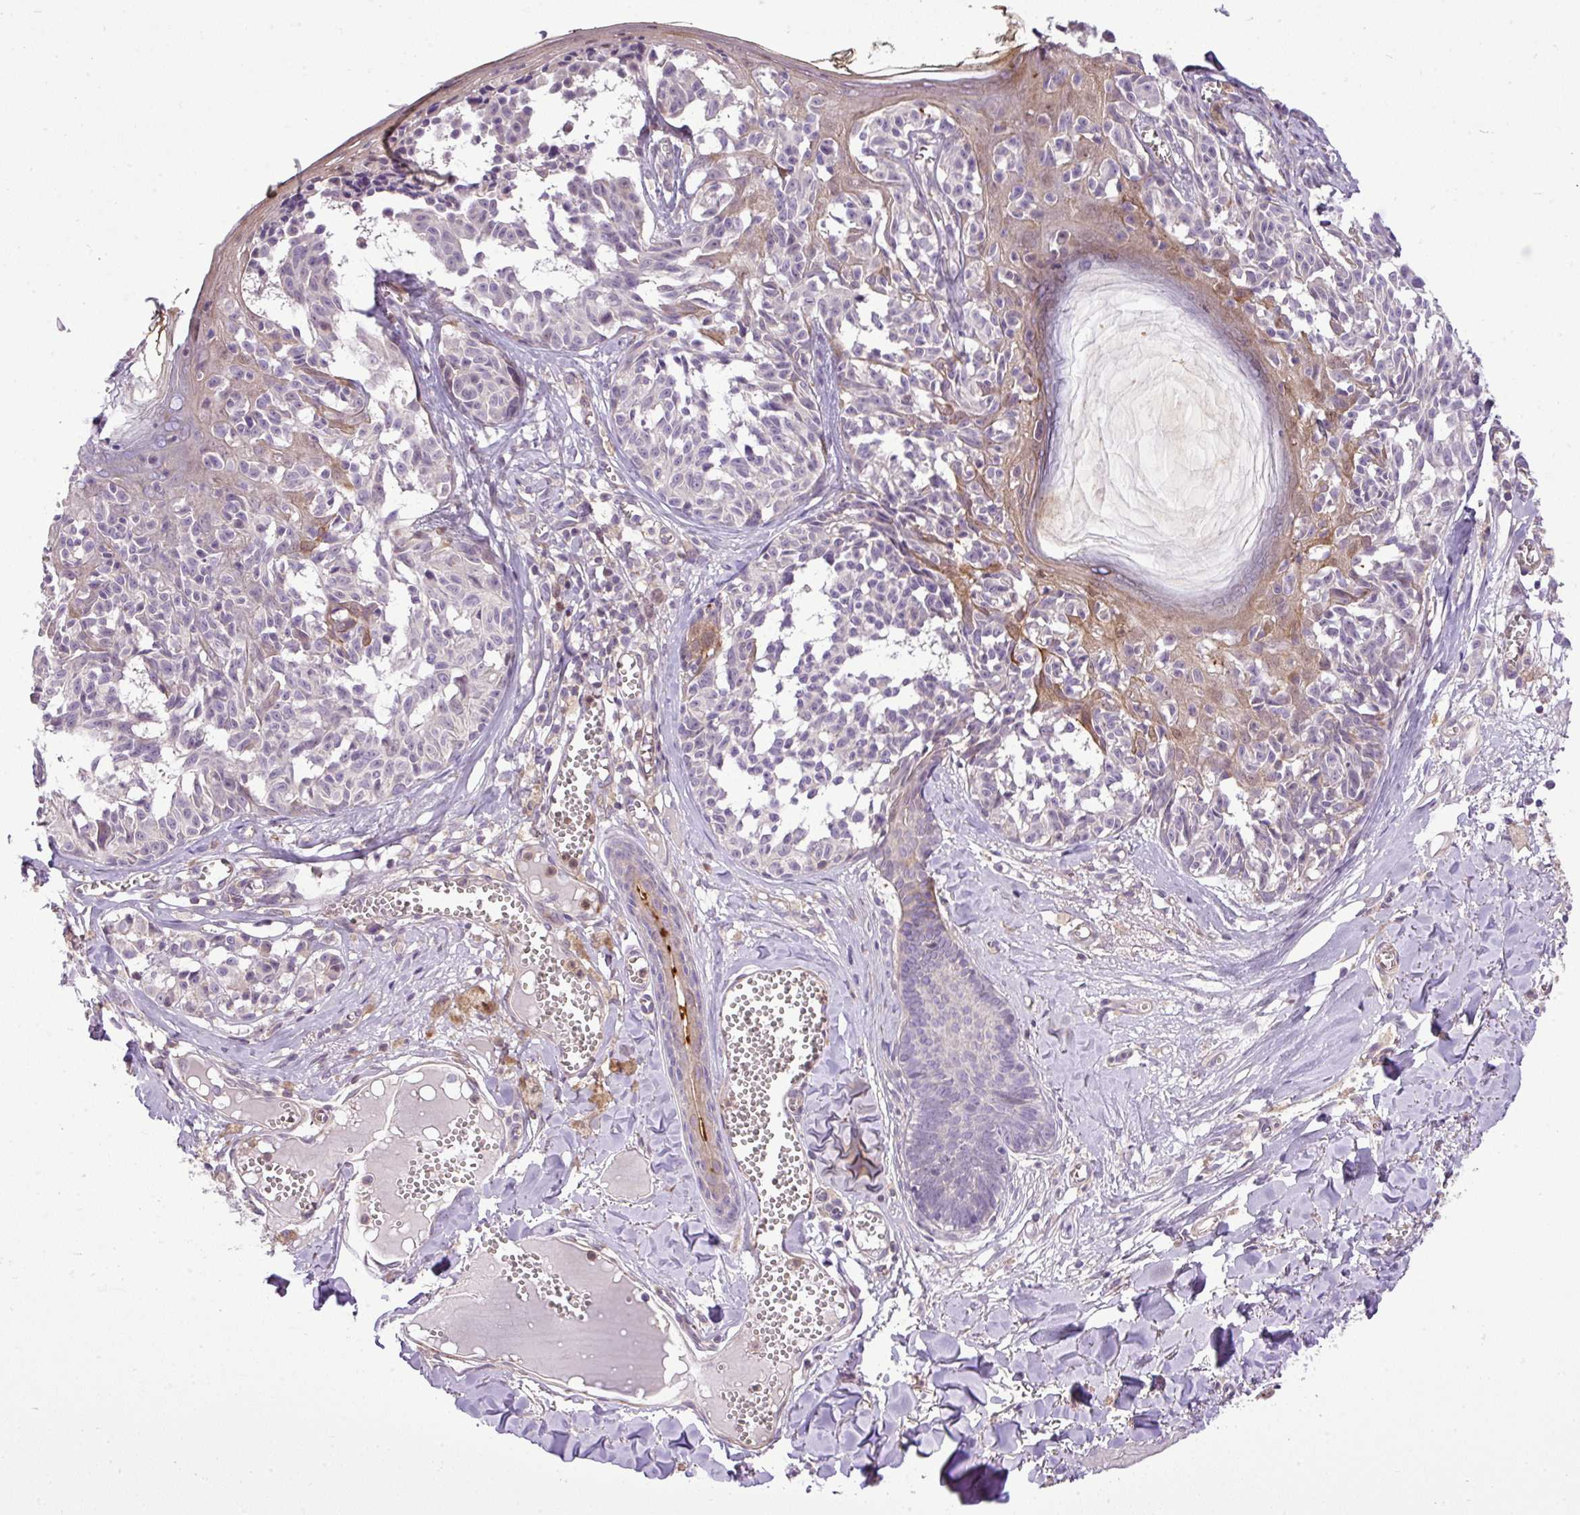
{"staining": {"intensity": "negative", "quantity": "none", "location": "none"}, "tissue": "melanoma", "cell_type": "Tumor cells", "image_type": "cancer", "snomed": [{"axis": "morphology", "description": "Malignant melanoma, NOS"}, {"axis": "topography", "description": "Skin"}], "caption": "Tumor cells show no significant protein expression in malignant melanoma.", "gene": "NBEAL2", "patient": {"sex": "female", "age": 43}}